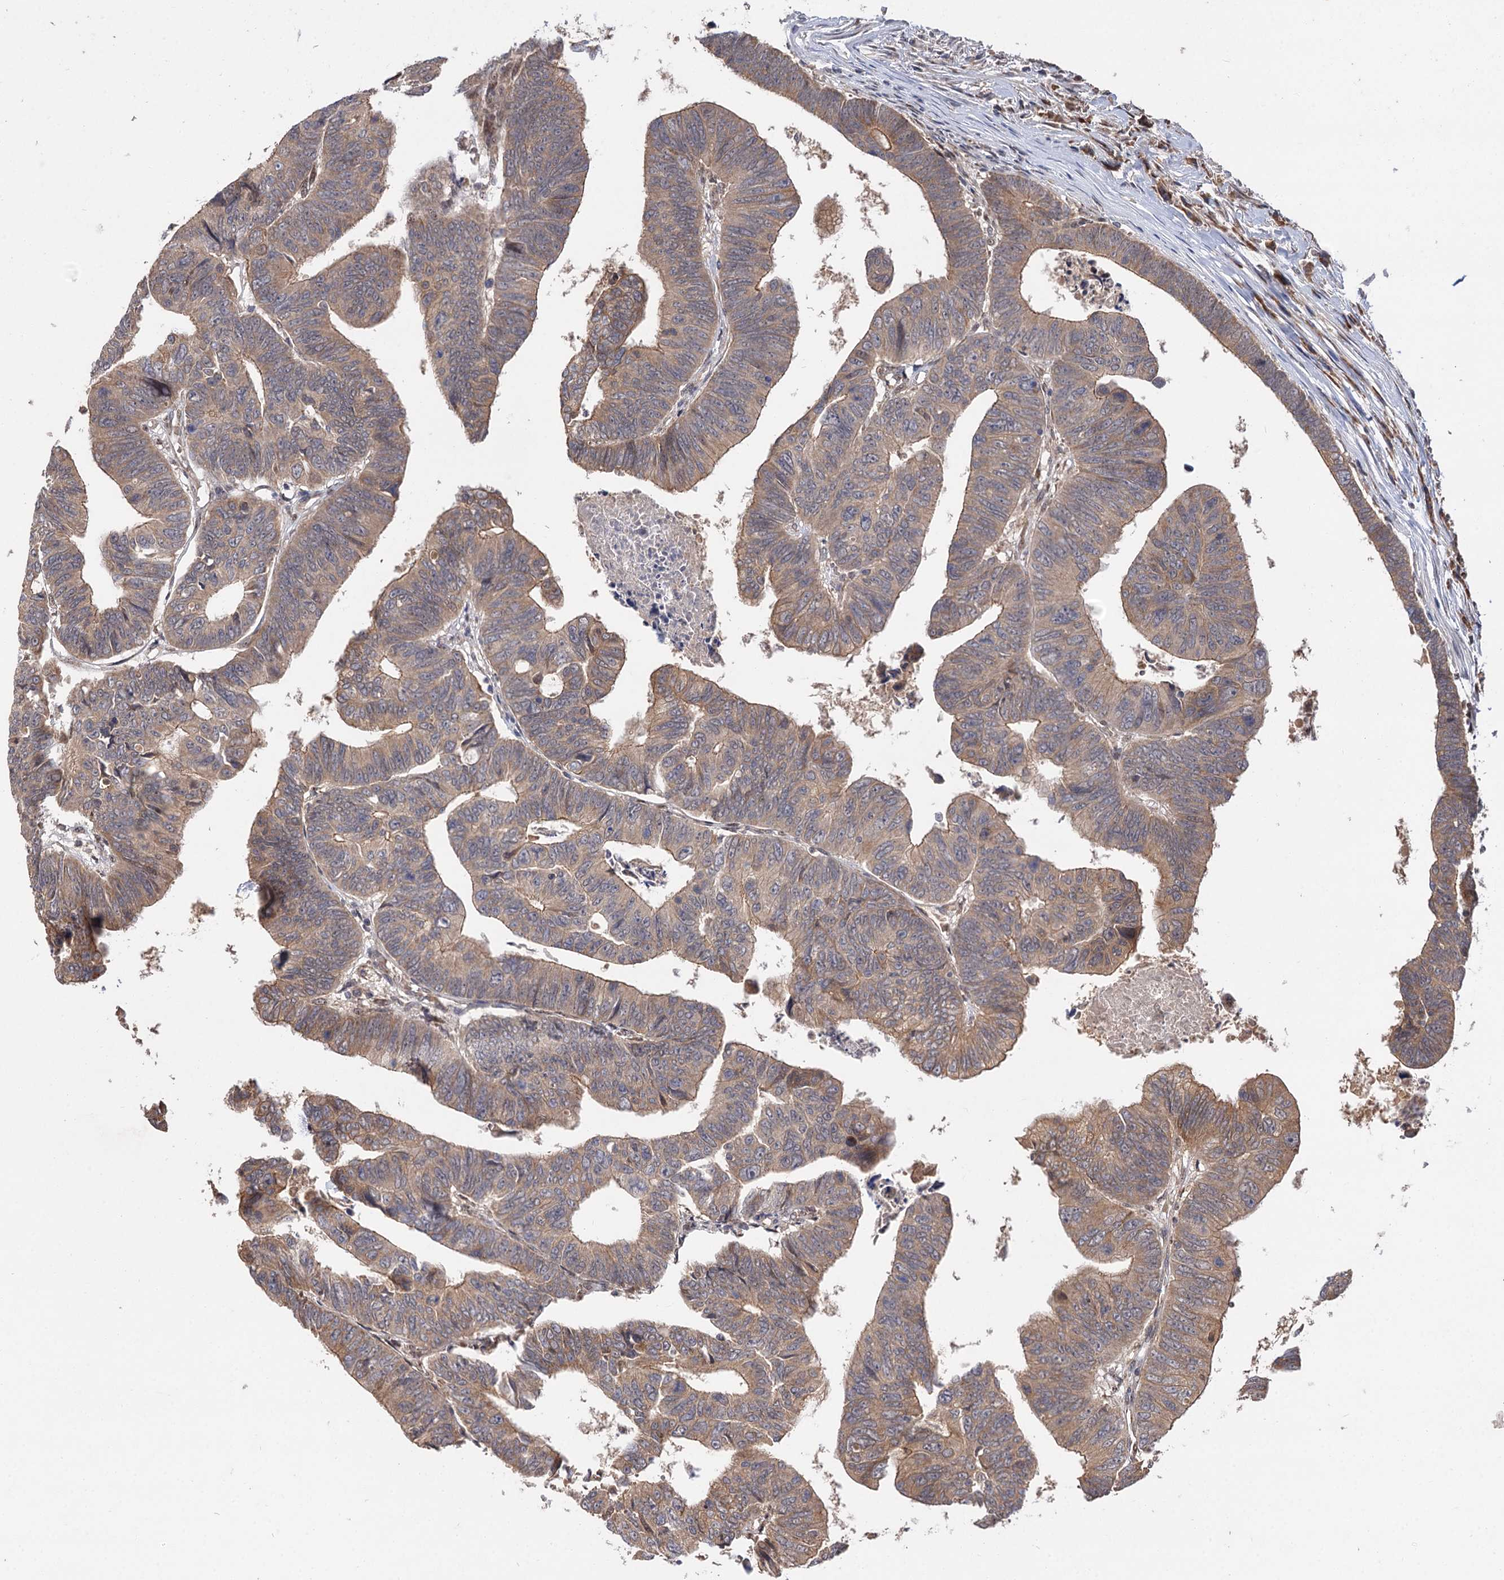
{"staining": {"intensity": "weak", "quantity": ">75%", "location": "cytoplasmic/membranous"}, "tissue": "colorectal cancer", "cell_type": "Tumor cells", "image_type": "cancer", "snomed": [{"axis": "morphology", "description": "Adenocarcinoma, NOS"}, {"axis": "topography", "description": "Rectum"}], "caption": "Colorectal cancer (adenocarcinoma) tissue shows weak cytoplasmic/membranous staining in about >75% of tumor cells, visualized by immunohistochemistry. (IHC, brightfield microscopy, high magnification).", "gene": "FBXW8", "patient": {"sex": "female", "age": 65}}